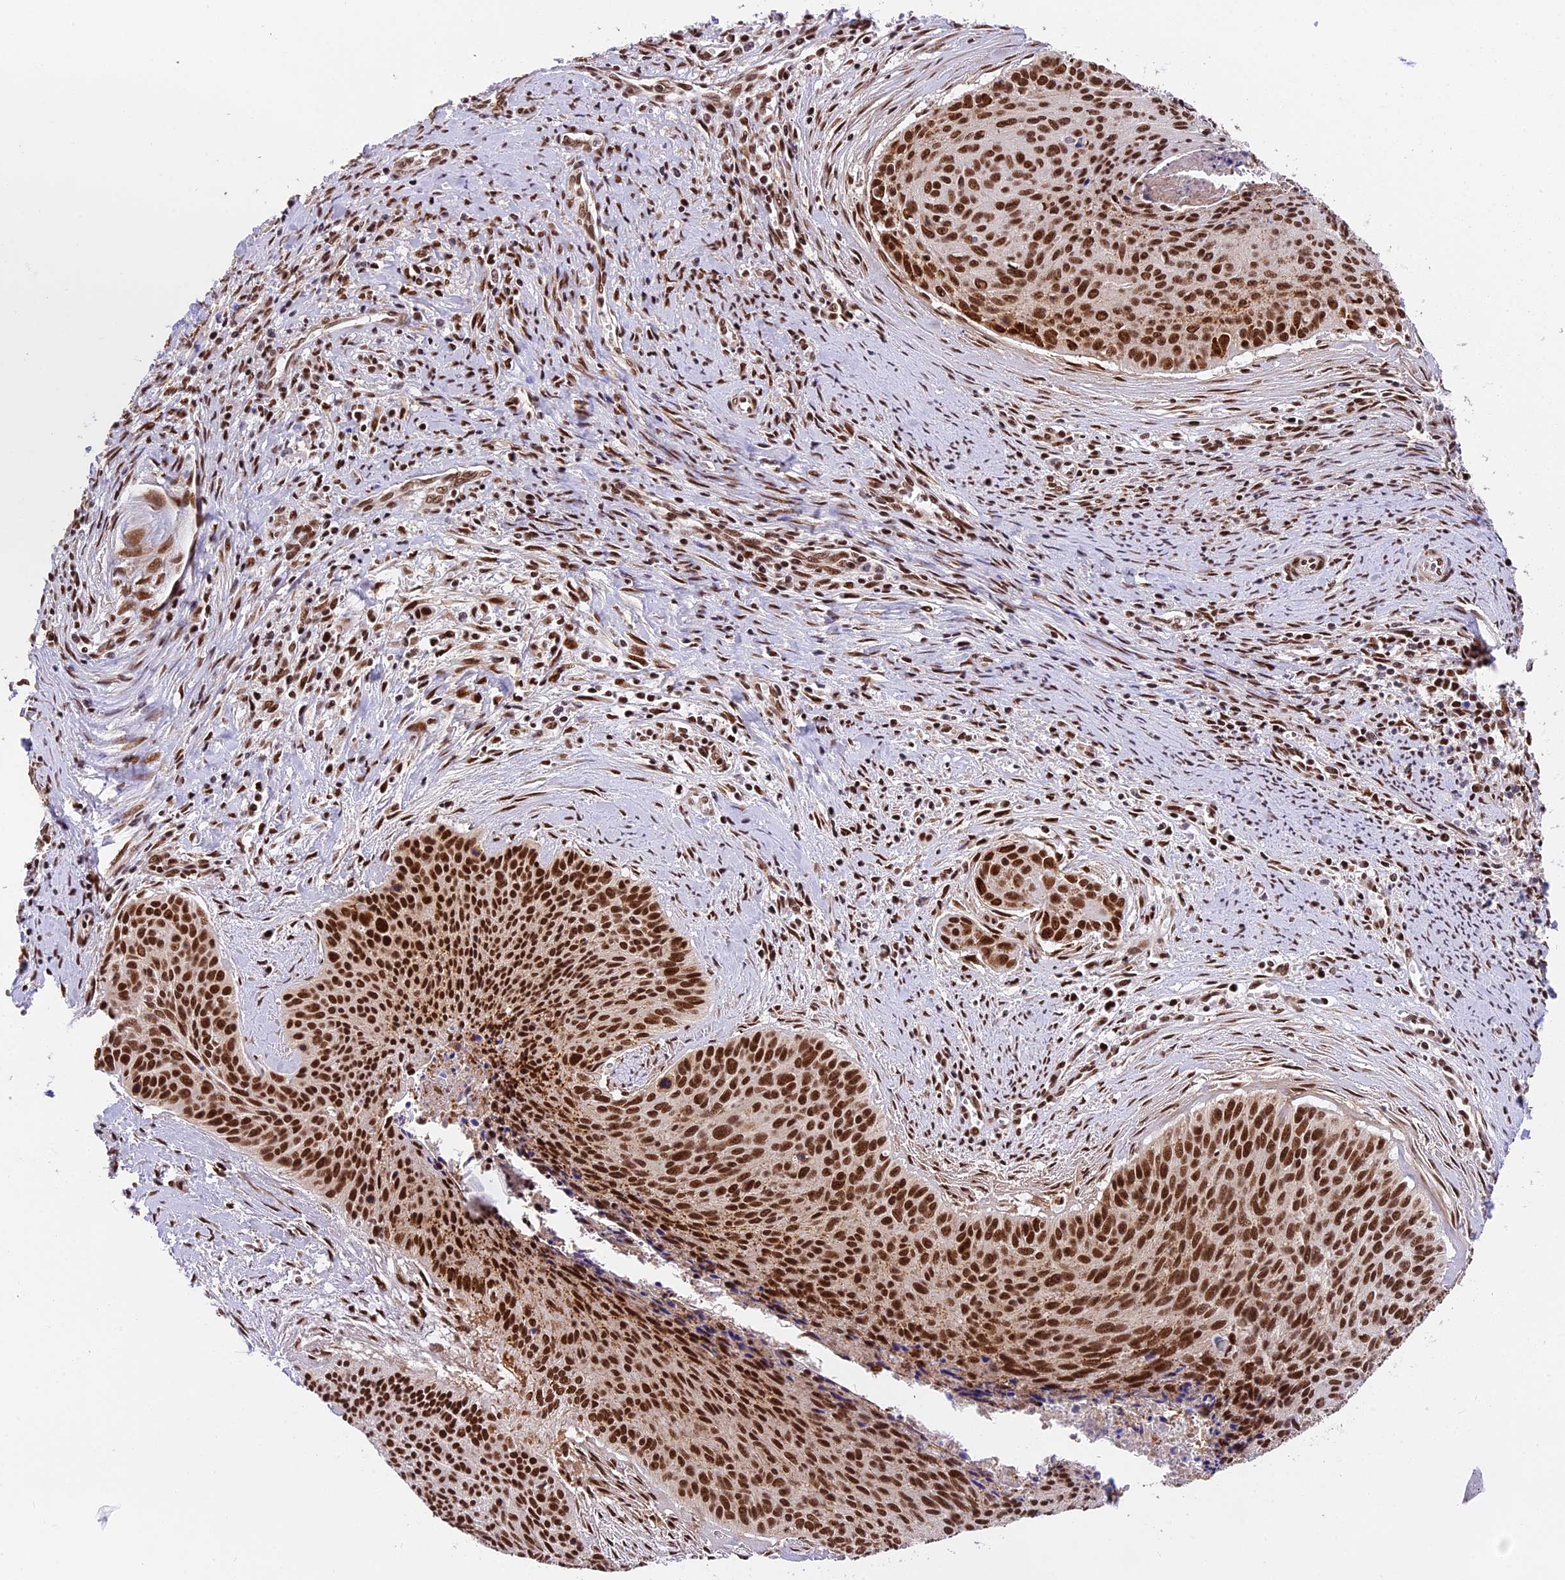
{"staining": {"intensity": "strong", "quantity": ">75%", "location": "nuclear"}, "tissue": "cervical cancer", "cell_type": "Tumor cells", "image_type": "cancer", "snomed": [{"axis": "morphology", "description": "Squamous cell carcinoma, NOS"}, {"axis": "topography", "description": "Cervix"}], "caption": "Protein analysis of cervical cancer tissue demonstrates strong nuclear staining in about >75% of tumor cells.", "gene": "RAMAC", "patient": {"sex": "female", "age": 55}}